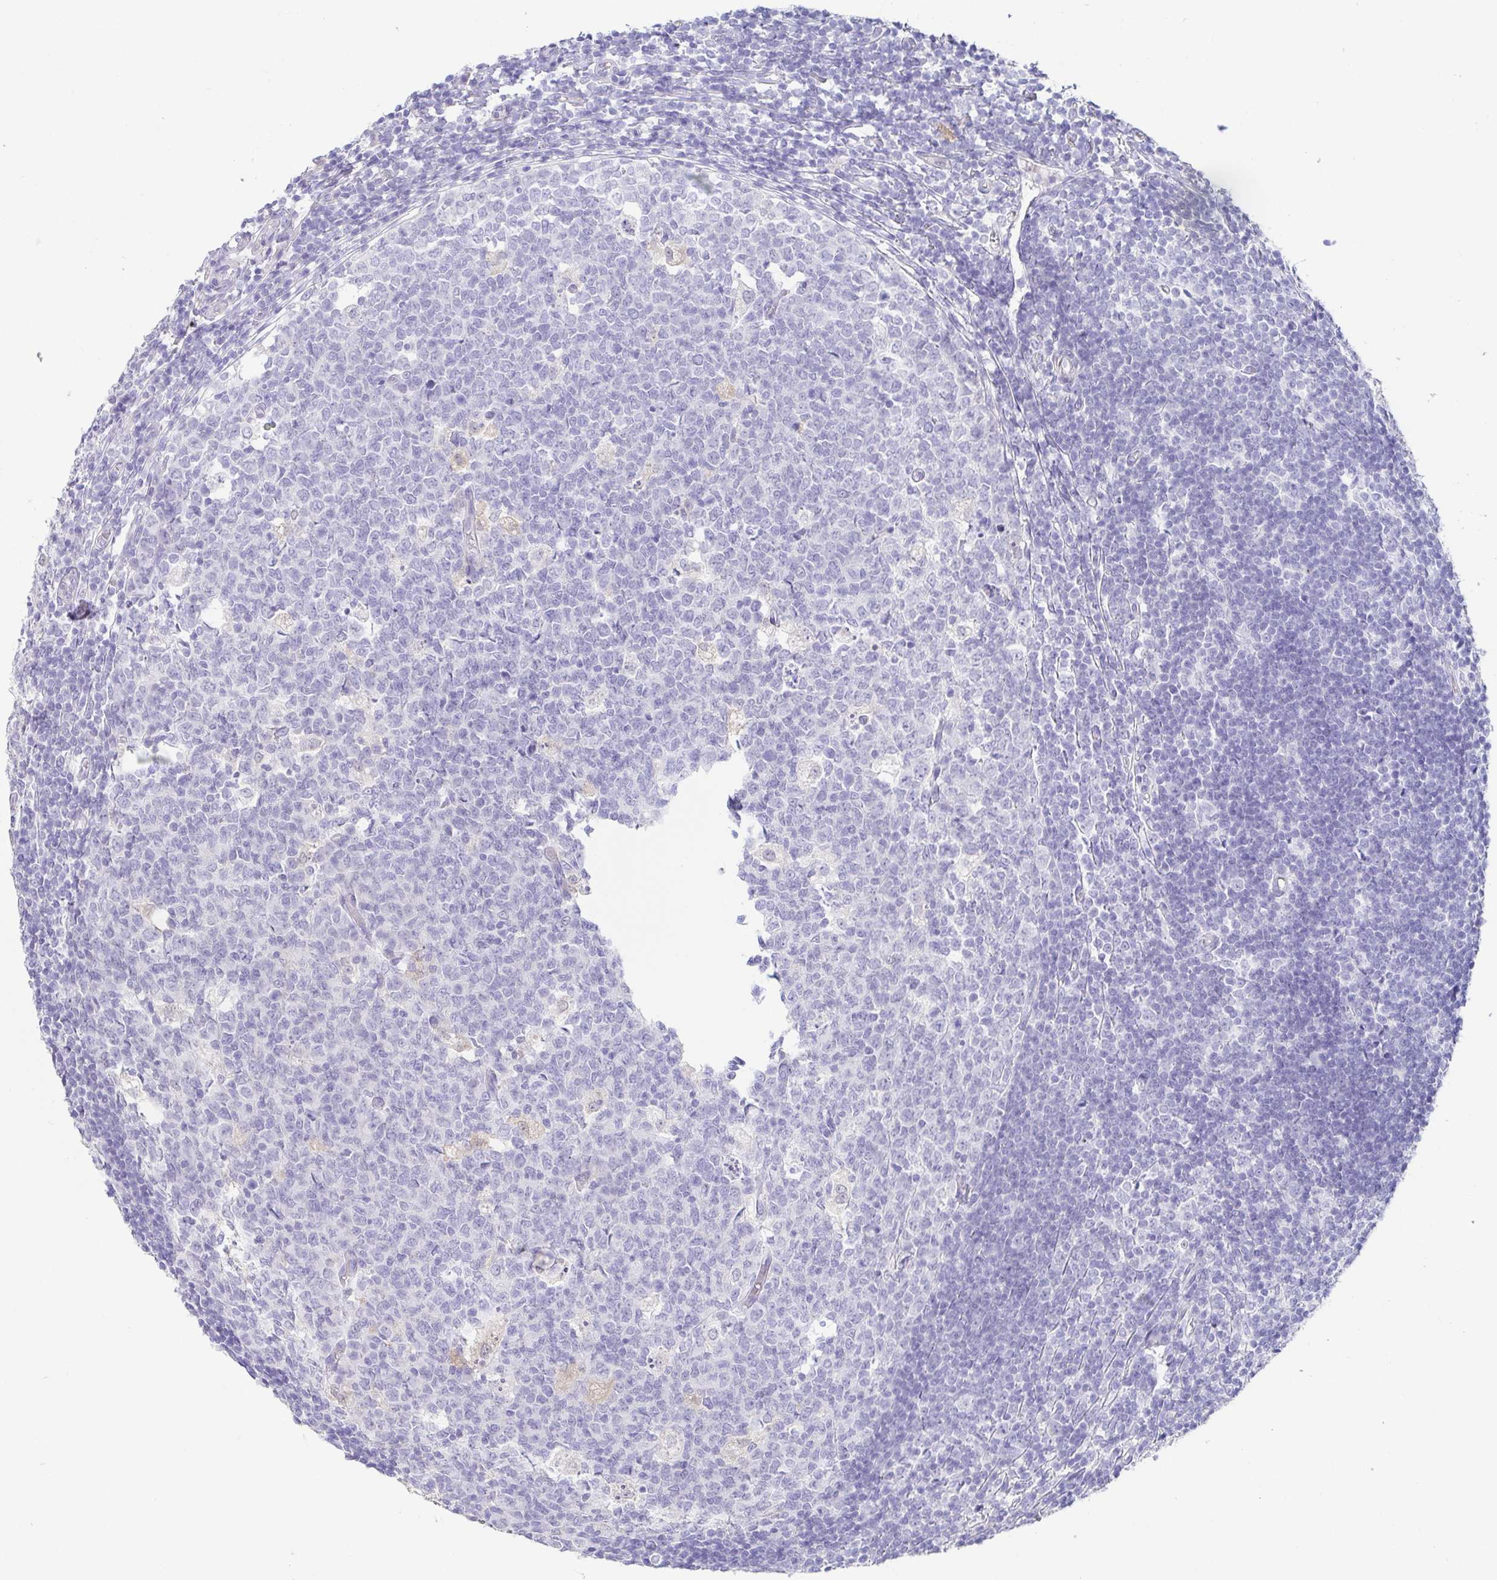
{"staining": {"intensity": "weak", "quantity": "25%-75%", "location": "cytoplasmic/membranous"}, "tissue": "appendix", "cell_type": "Glandular cells", "image_type": "normal", "snomed": [{"axis": "morphology", "description": "Normal tissue, NOS"}, {"axis": "topography", "description": "Appendix"}], "caption": "An IHC photomicrograph of unremarkable tissue is shown. Protein staining in brown shows weak cytoplasmic/membranous positivity in appendix within glandular cells. The staining is performed using DAB brown chromogen to label protein expression. The nuclei are counter-stained blue using hematoxylin.", "gene": "FABP3", "patient": {"sex": "male", "age": 18}}